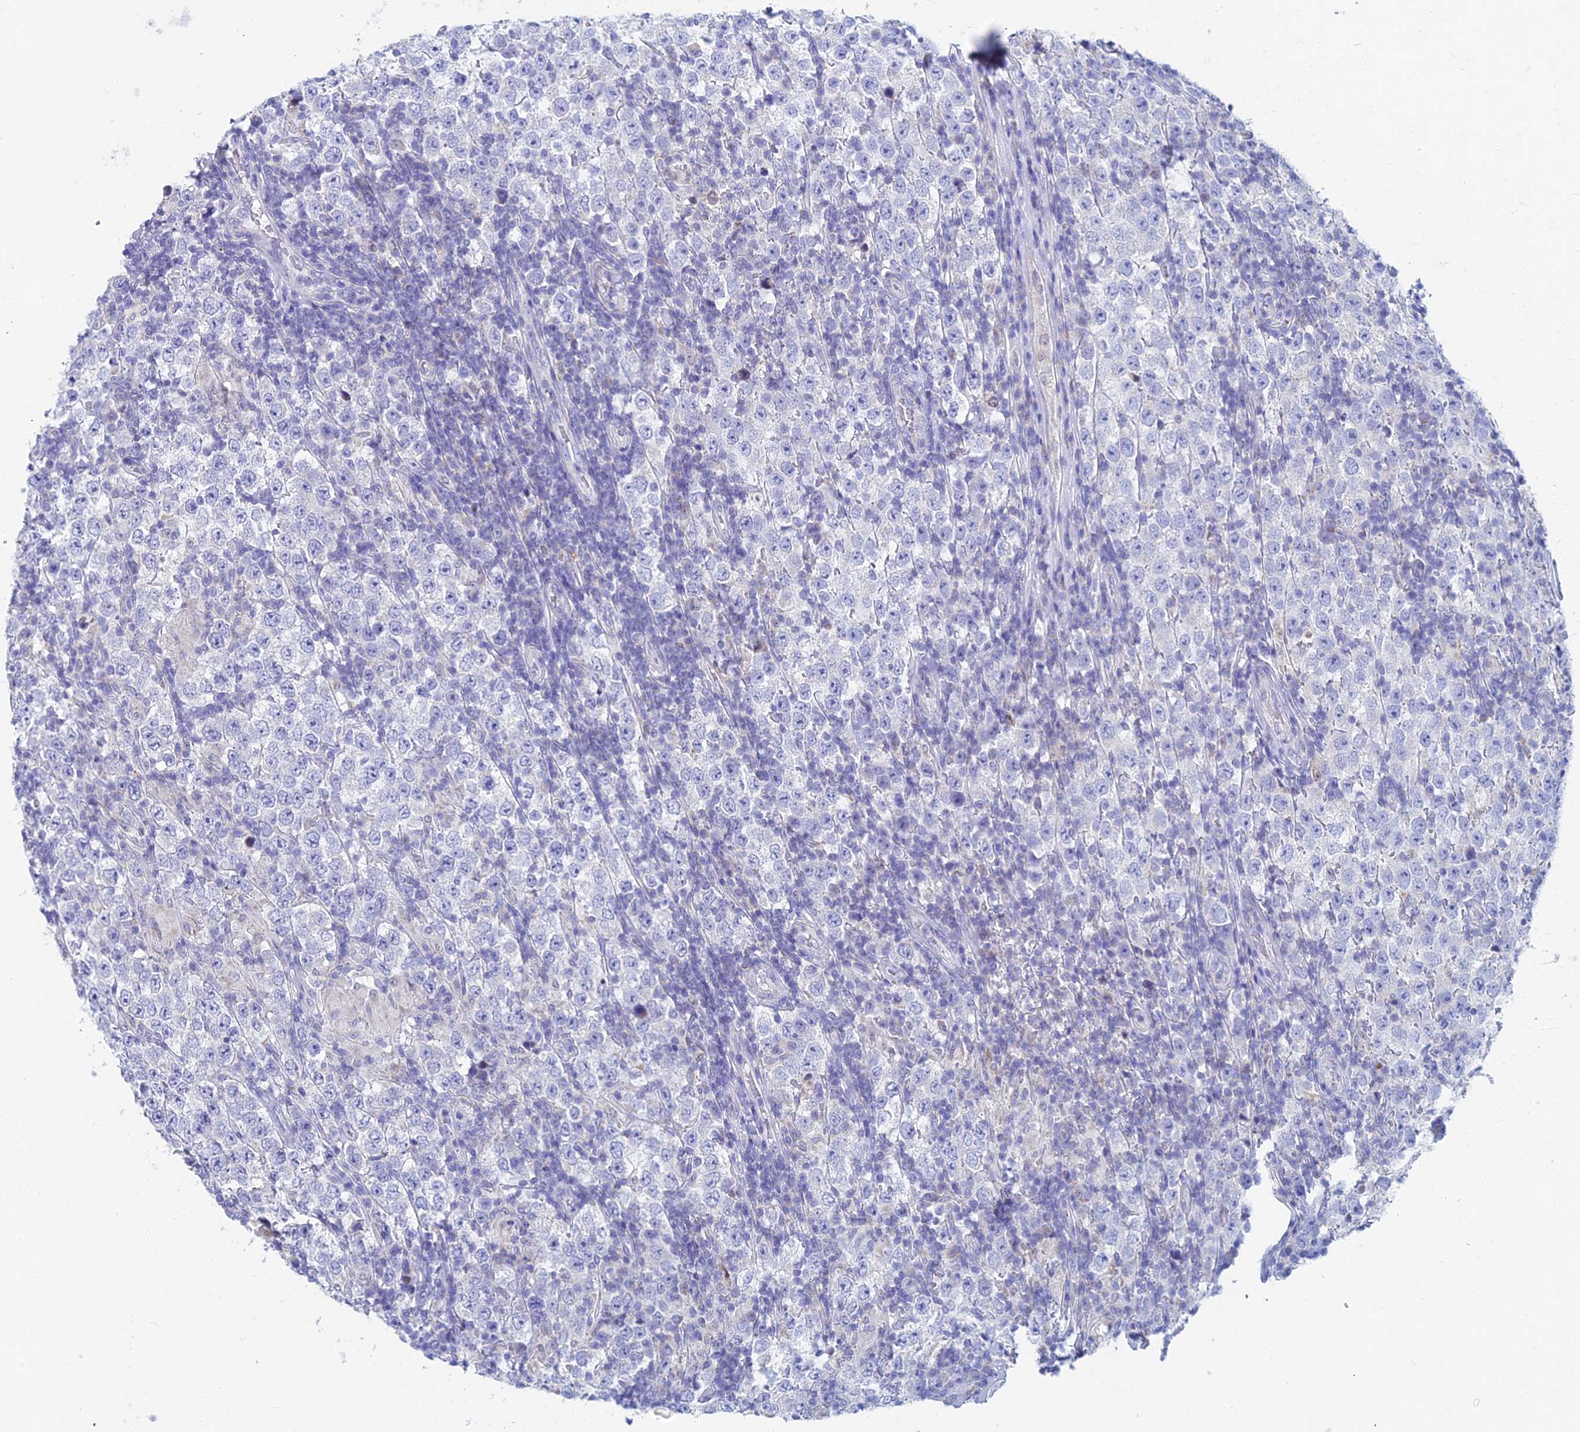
{"staining": {"intensity": "negative", "quantity": "none", "location": "none"}, "tissue": "testis cancer", "cell_type": "Tumor cells", "image_type": "cancer", "snomed": [{"axis": "morphology", "description": "Normal tissue, NOS"}, {"axis": "morphology", "description": "Urothelial carcinoma, High grade"}, {"axis": "morphology", "description": "Seminoma, NOS"}, {"axis": "morphology", "description": "Carcinoma, Embryonal, NOS"}, {"axis": "topography", "description": "Urinary bladder"}, {"axis": "topography", "description": "Testis"}], "caption": "DAB (3,3'-diaminobenzidine) immunohistochemical staining of testis cancer demonstrates no significant positivity in tumor cells.", "gene": "ACSM1", "patient": {"sex": "male", "age": 41}}